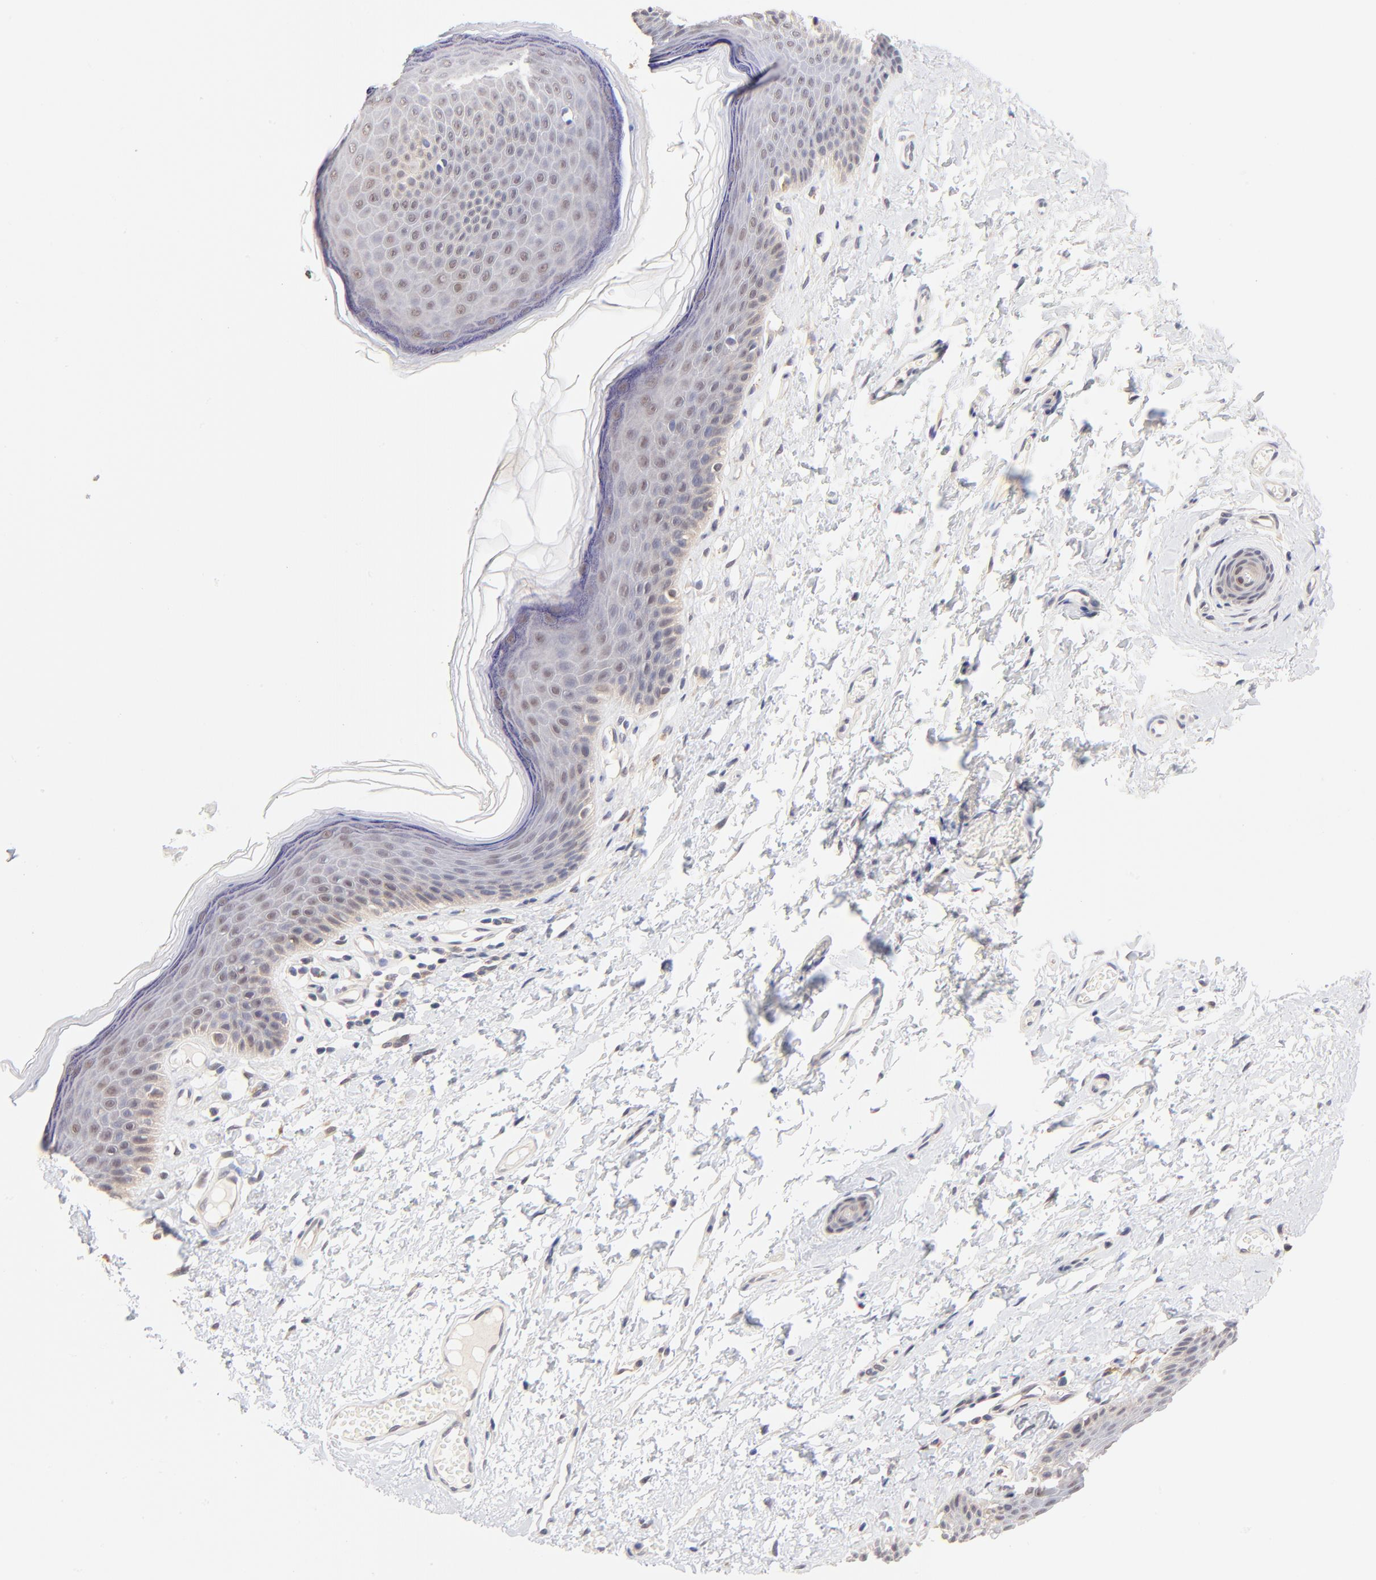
{"staining": {"intensity": "weak", "quantity": "25%-75%", "location": "nuclear"}, "tissue": "skin", "cell_type": "Epidermal cells", "image_type": "normal", "snomed": [{"axis": "morphology", "description": "Normal tissue, NOS"}, {"axis": "morphology", "description": "Inflammation, NOS"}, {"axis": "topography", "description": "Vulva"}], "caption": "Protein expression analysis of benign skin exhibits weak nuclear positivity in approximately 25%-75% of epidermal cells. (Stains: DAB in brown, nuclei in blue, Microscopy: brightfield microscopy at high magnification).", "gene": "TXNL1", "patient": {"sex": "female", "age": 84}}